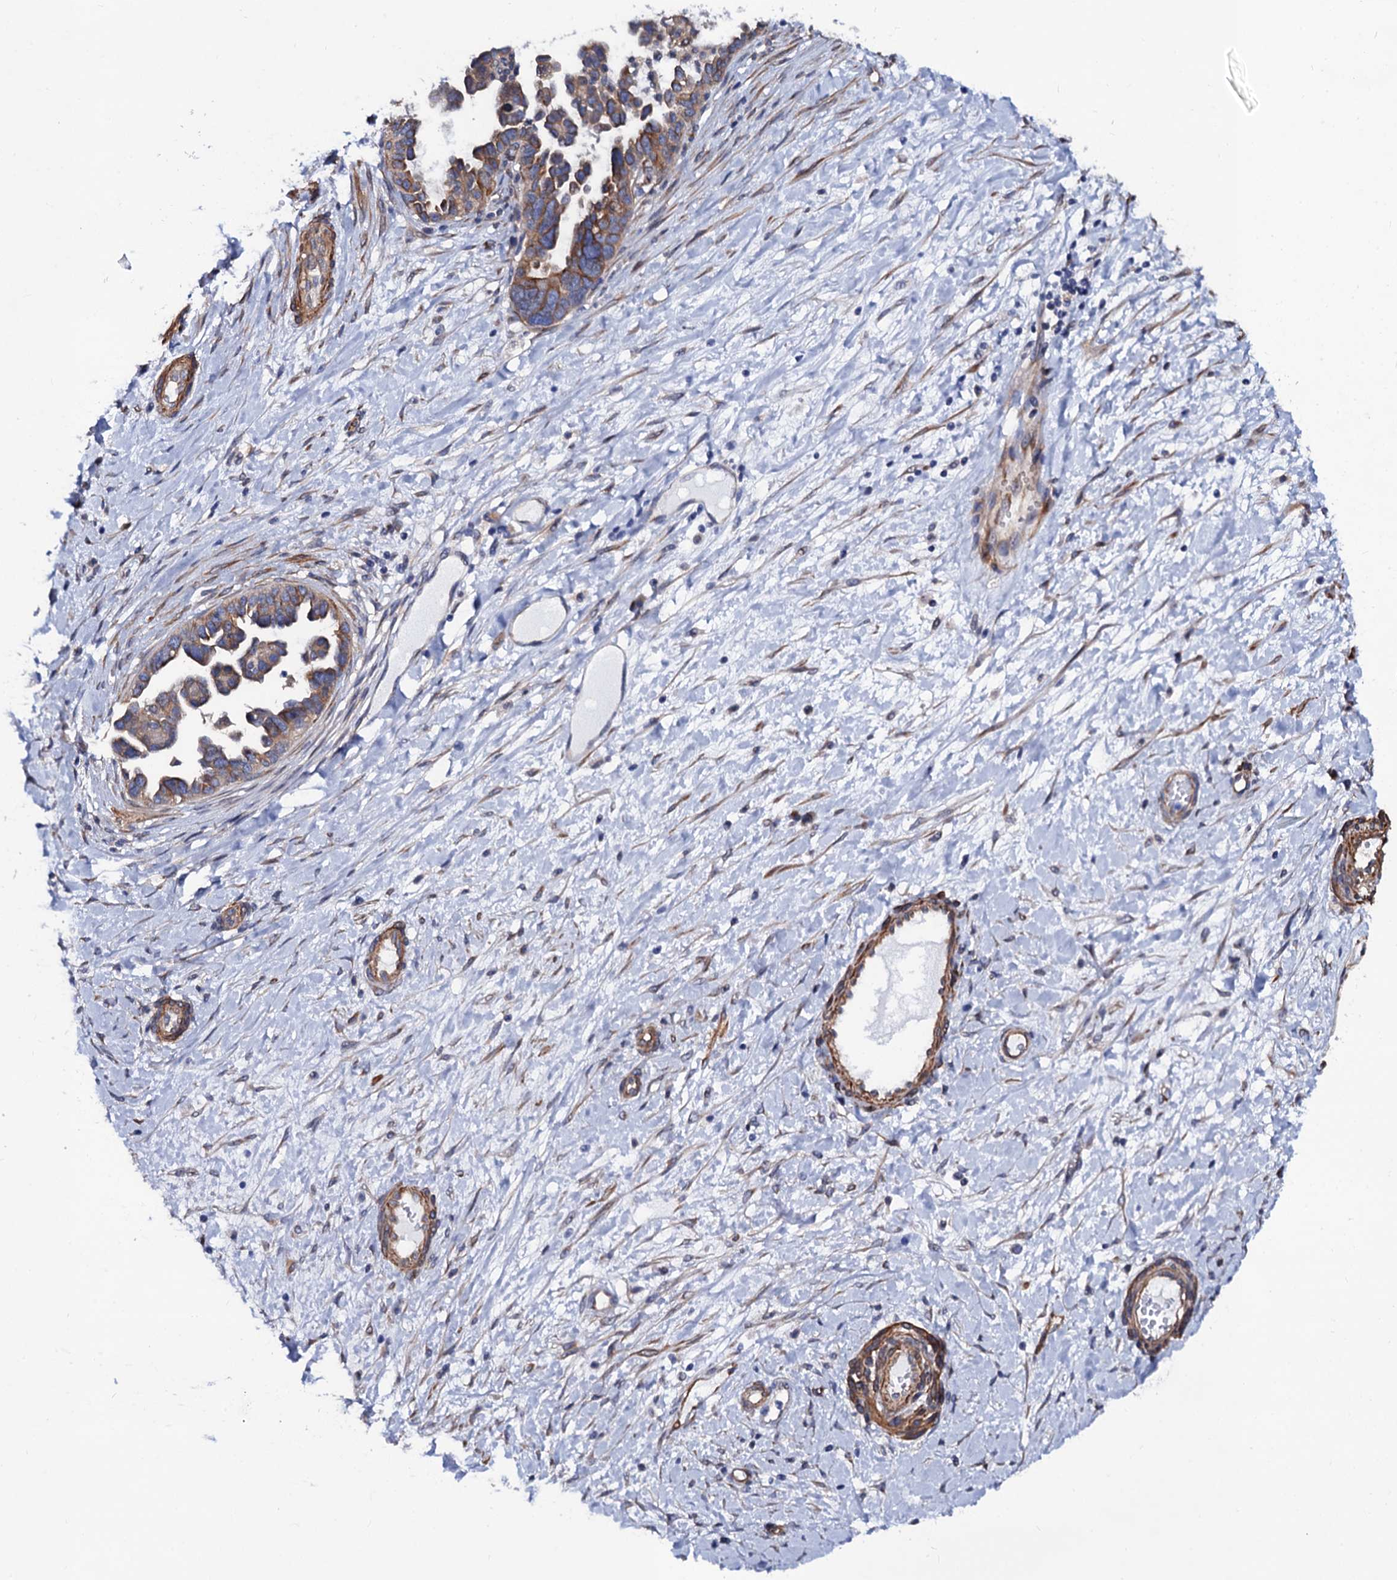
{"staining": {"intensity": "moderate", "quantity": ">75%", "location": "cytoplasmic/membranous"}, "tissue": "ovarian cancer", "cell_type": "Tumor cells", "image_type": "cancer", "snomed": [{"axis": "morphology", "description": "Cystadenocarcinoma, serous, NOS"}, {"axis": "topography", "description": "Ovary"}], "caption": "Immunohistochemical staining of ovarian serous cystadenocarcinoma reveals moderate cytoplasmic/membranous protein positivity in about >75% of tumor cells. (DAB (3,3'-diaminobenzidine) = brown stain, brightfield microscopy at high magnification).", "gene": "ZDHHC18", "patient": {"sex": "female", "age": 54}}